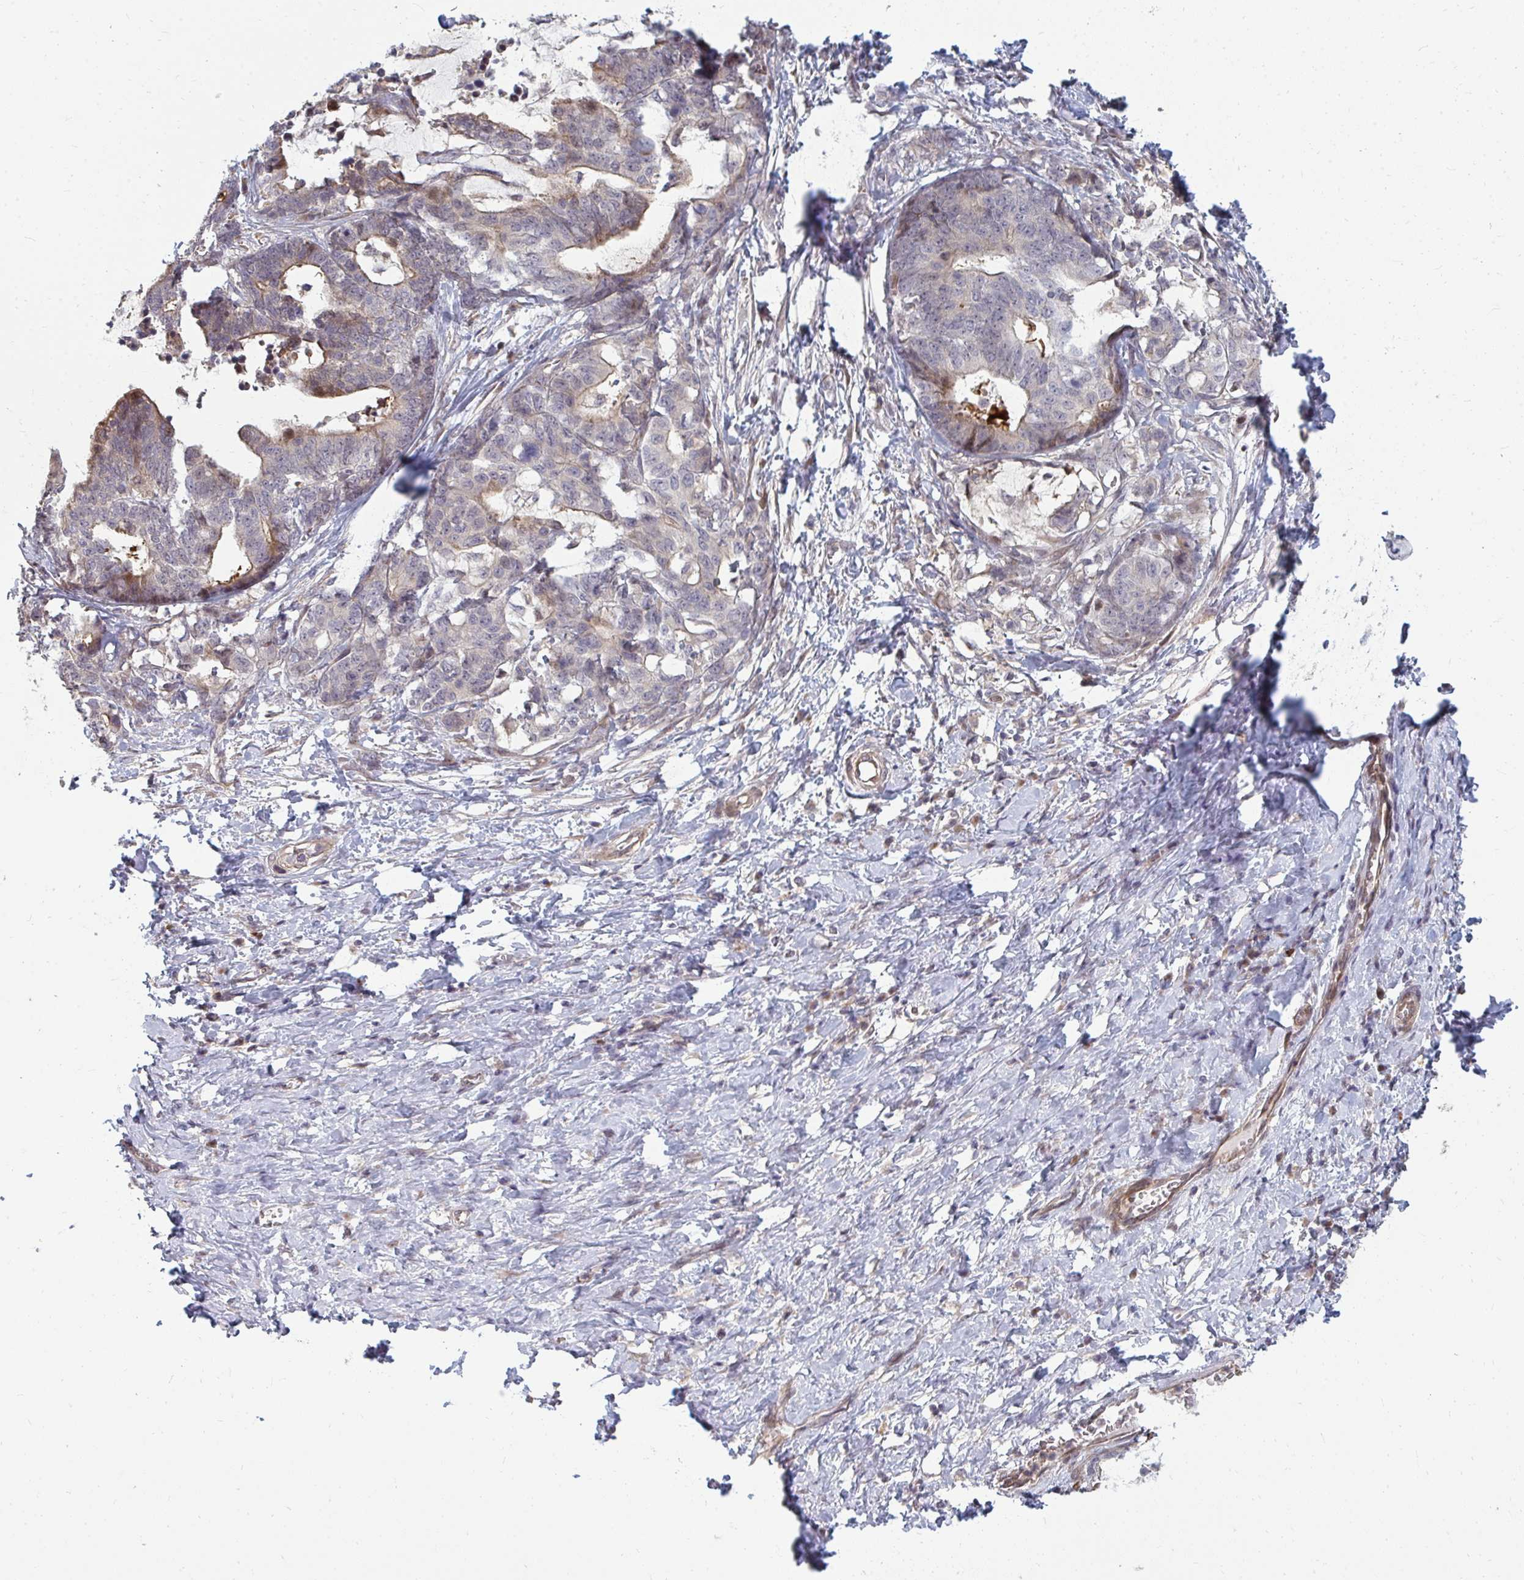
{"staining": {"intensity": "weak", "quantity": "<25%", "location": "cytoplasmic/membranous"}, "tissue": "stomach cancer", "cell_type": "Tumor cells", "image_type": "cancer", "snomed": [{"axis": "morphology", "description": "Normal tissue, NOS"}, {"axis": "morphology", "description": "Adenocarcinoma, NOS"}, {"axis": "topography", "description": "Stomach"}], "caption": "This is an IHC histopathology image of human stomach cancer. There is no staining in tumor cells.", "gene": "ZNF285", "patient": {"sex": "female", "age": 64}}